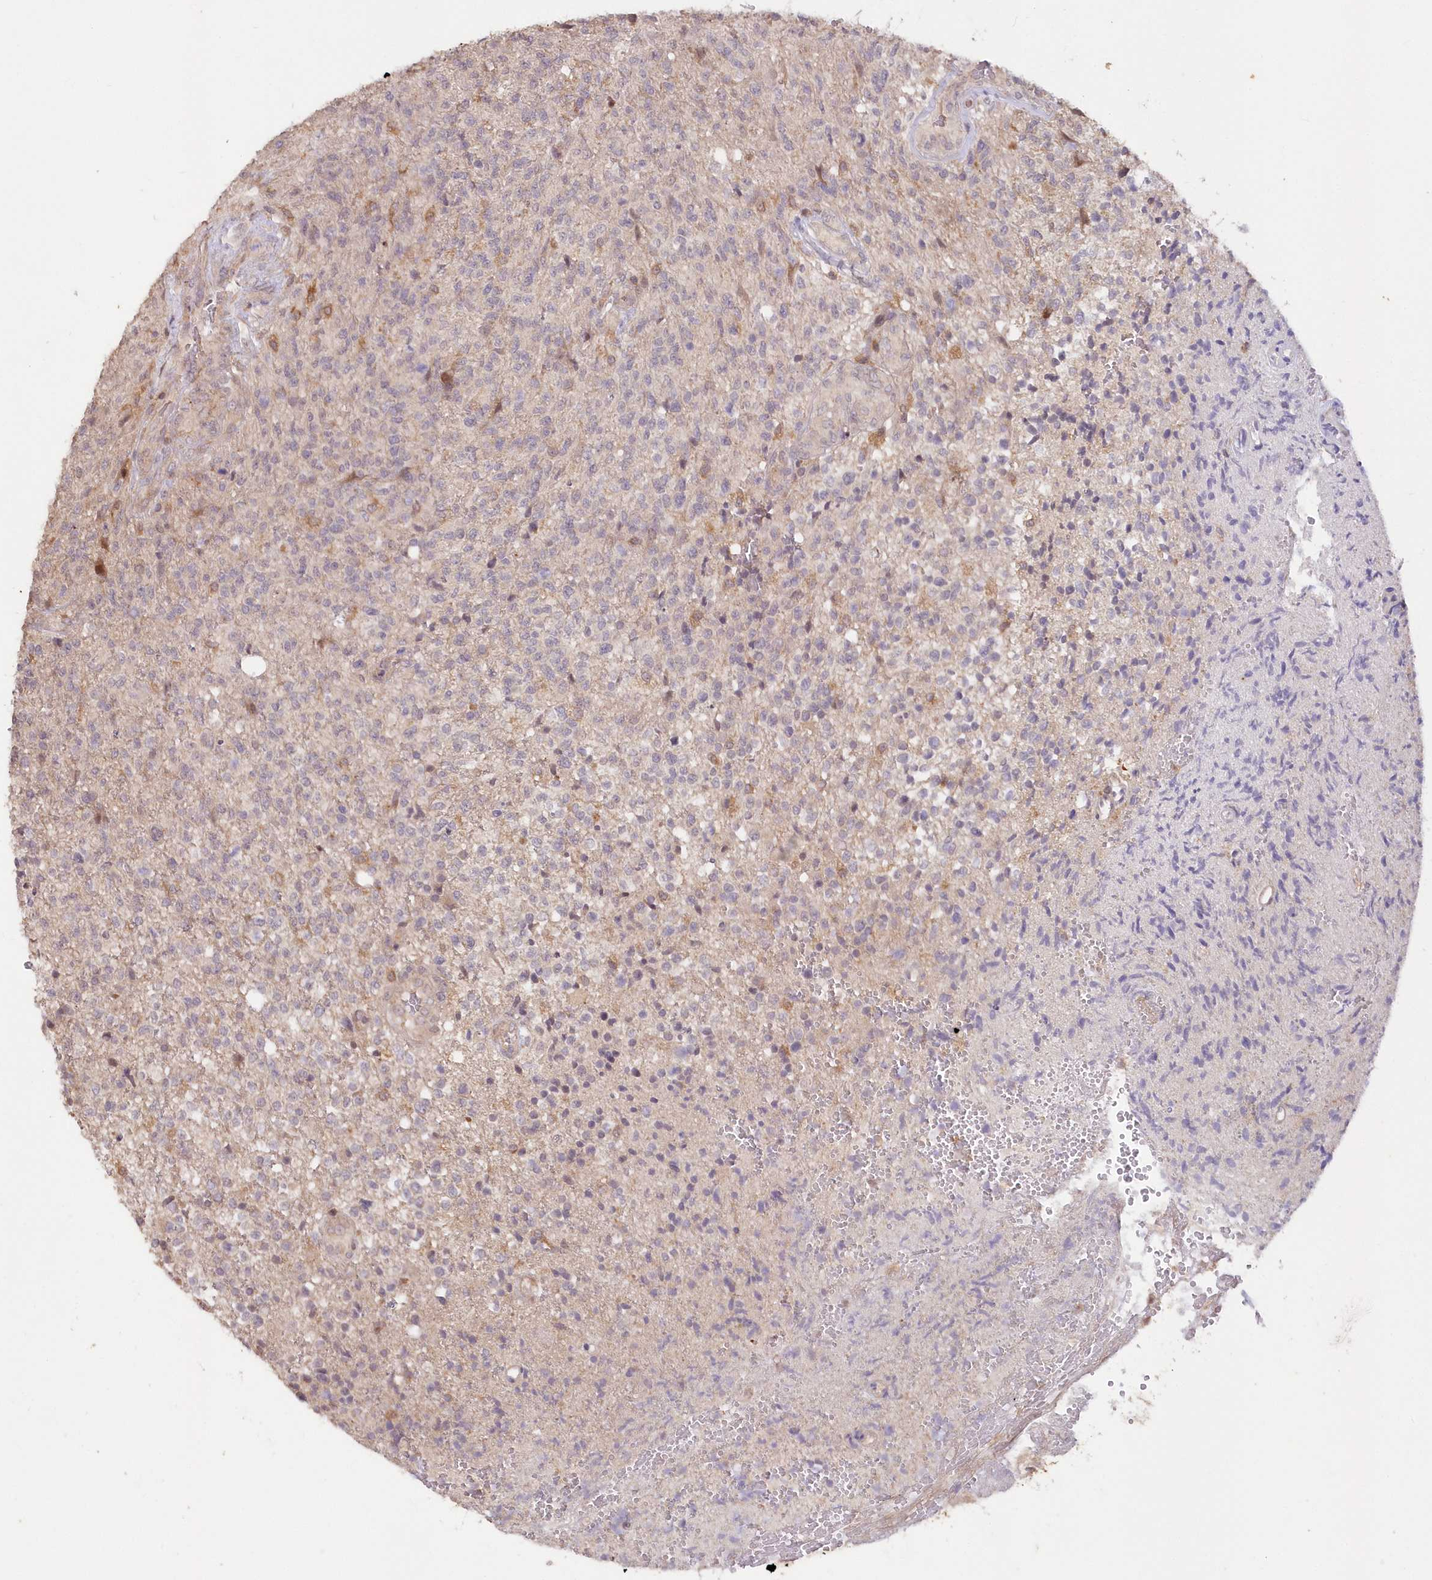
{"staining": {"intensity": "negative", "quantity": "none", "location": "none"}, "tissue": "glioma", "cell_type": "Tumor cells", "image_type": "cancer", "snomed": [{"axis": "morphology", "description": "Glioma, malignant, High grade"}, {"axis": "topography", "description": "Brain"}], "caption": "Image shows no significant protein staining in tumor cells of glioma. (DAB immunohistochemistry (IHC) visualized using brightfield microscopy, high magnification).", "gene": "SNED1", "patient": {"sex": "male", "age": 56}}